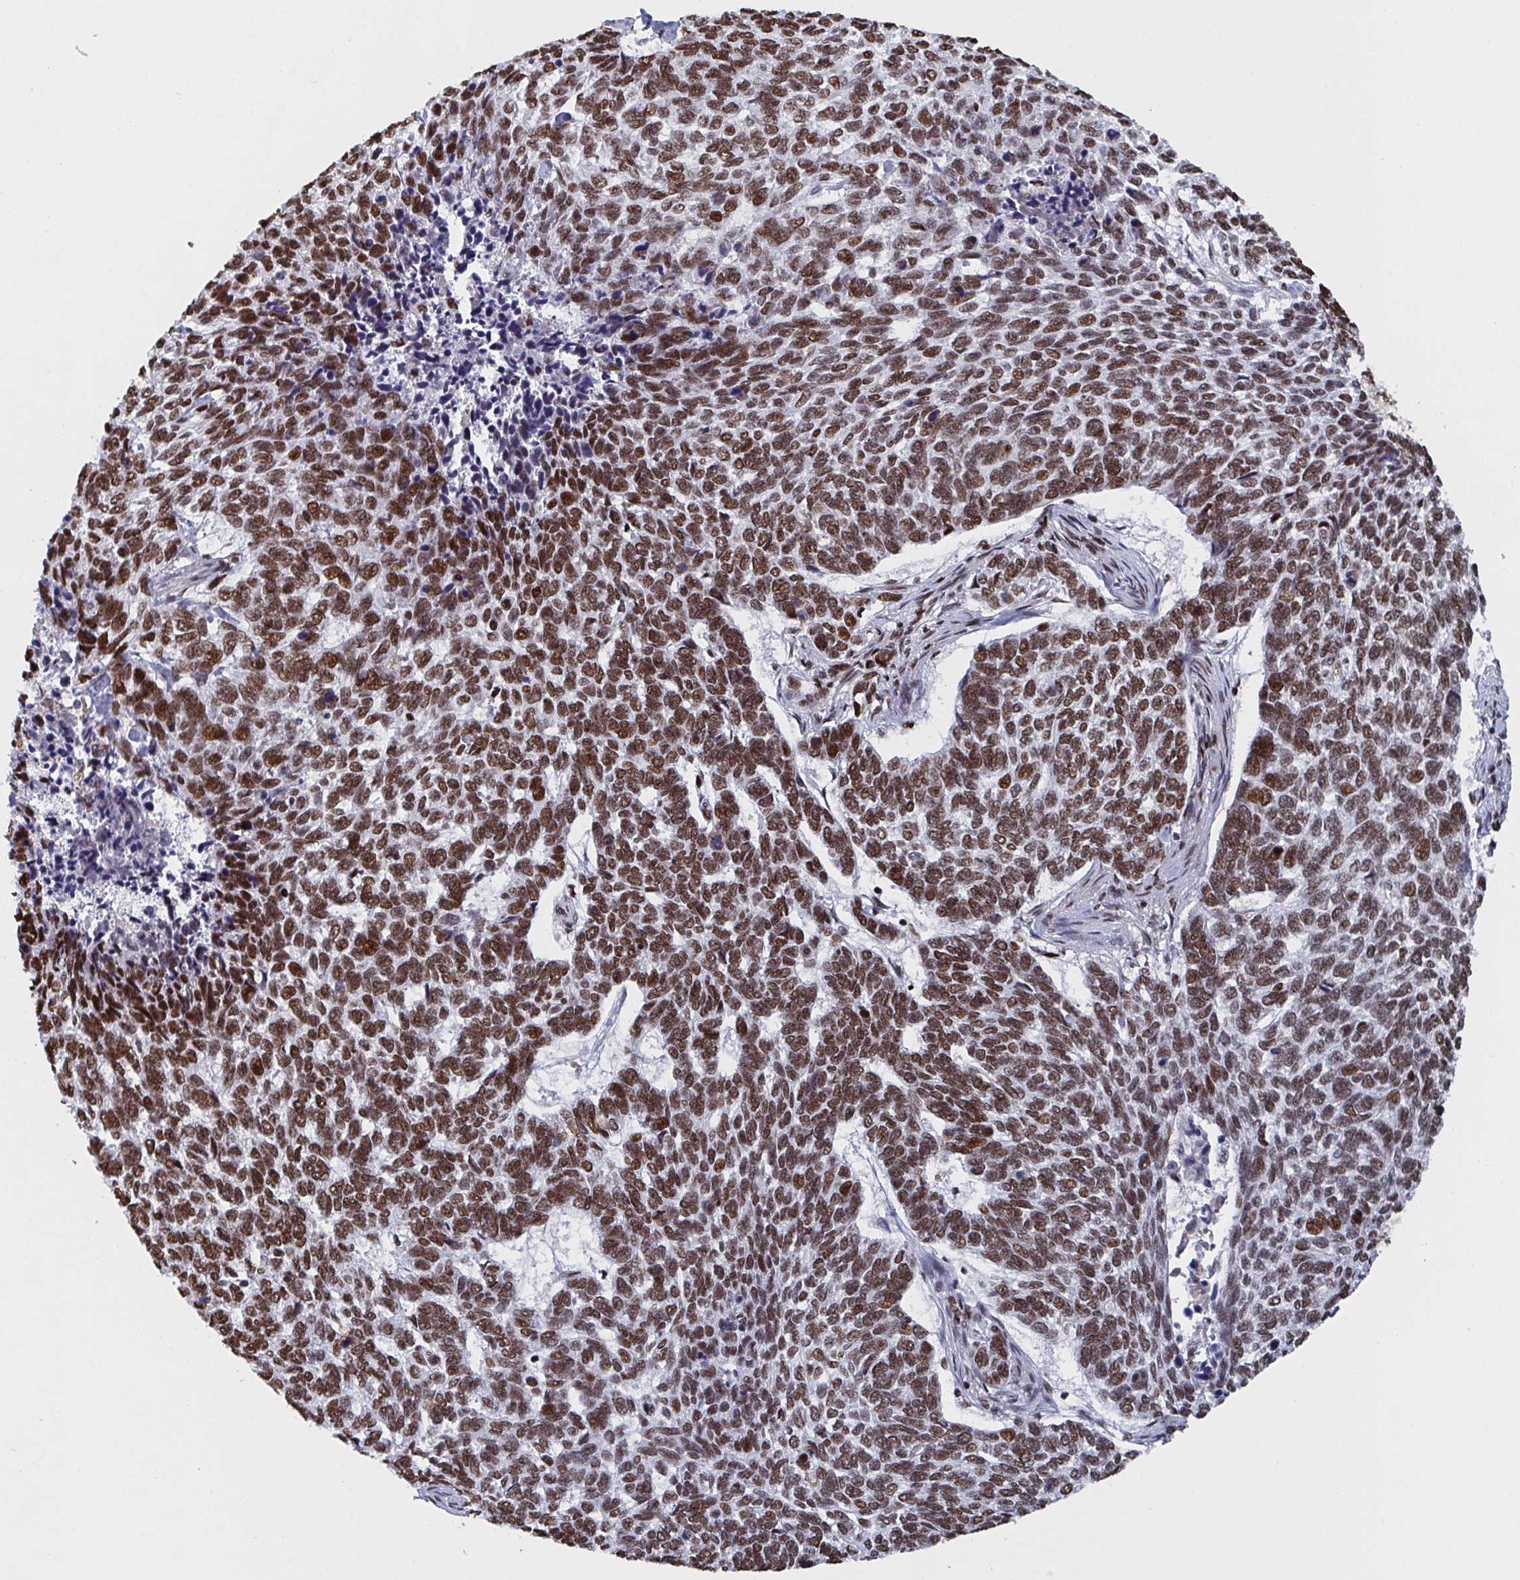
{"staining": {"intensity": "strong", "quantity": ">75%", "location": "nuclear"}, "tissue": "skin cancer", "cell_type": "Tumor cells", "image_type": "cancer", "snomed": [{"axis": "morphology", "description": "Basal cell carcinoma"}, {"axis": "topography", "description": "Skin"}], "caption": "Skin cancer stained for a protein (brown) reveals strong nuclear positive staining in about >75% of tumor cells.", "gene": "ZNF607", "patient": {"sex": "female", "age": 65}}